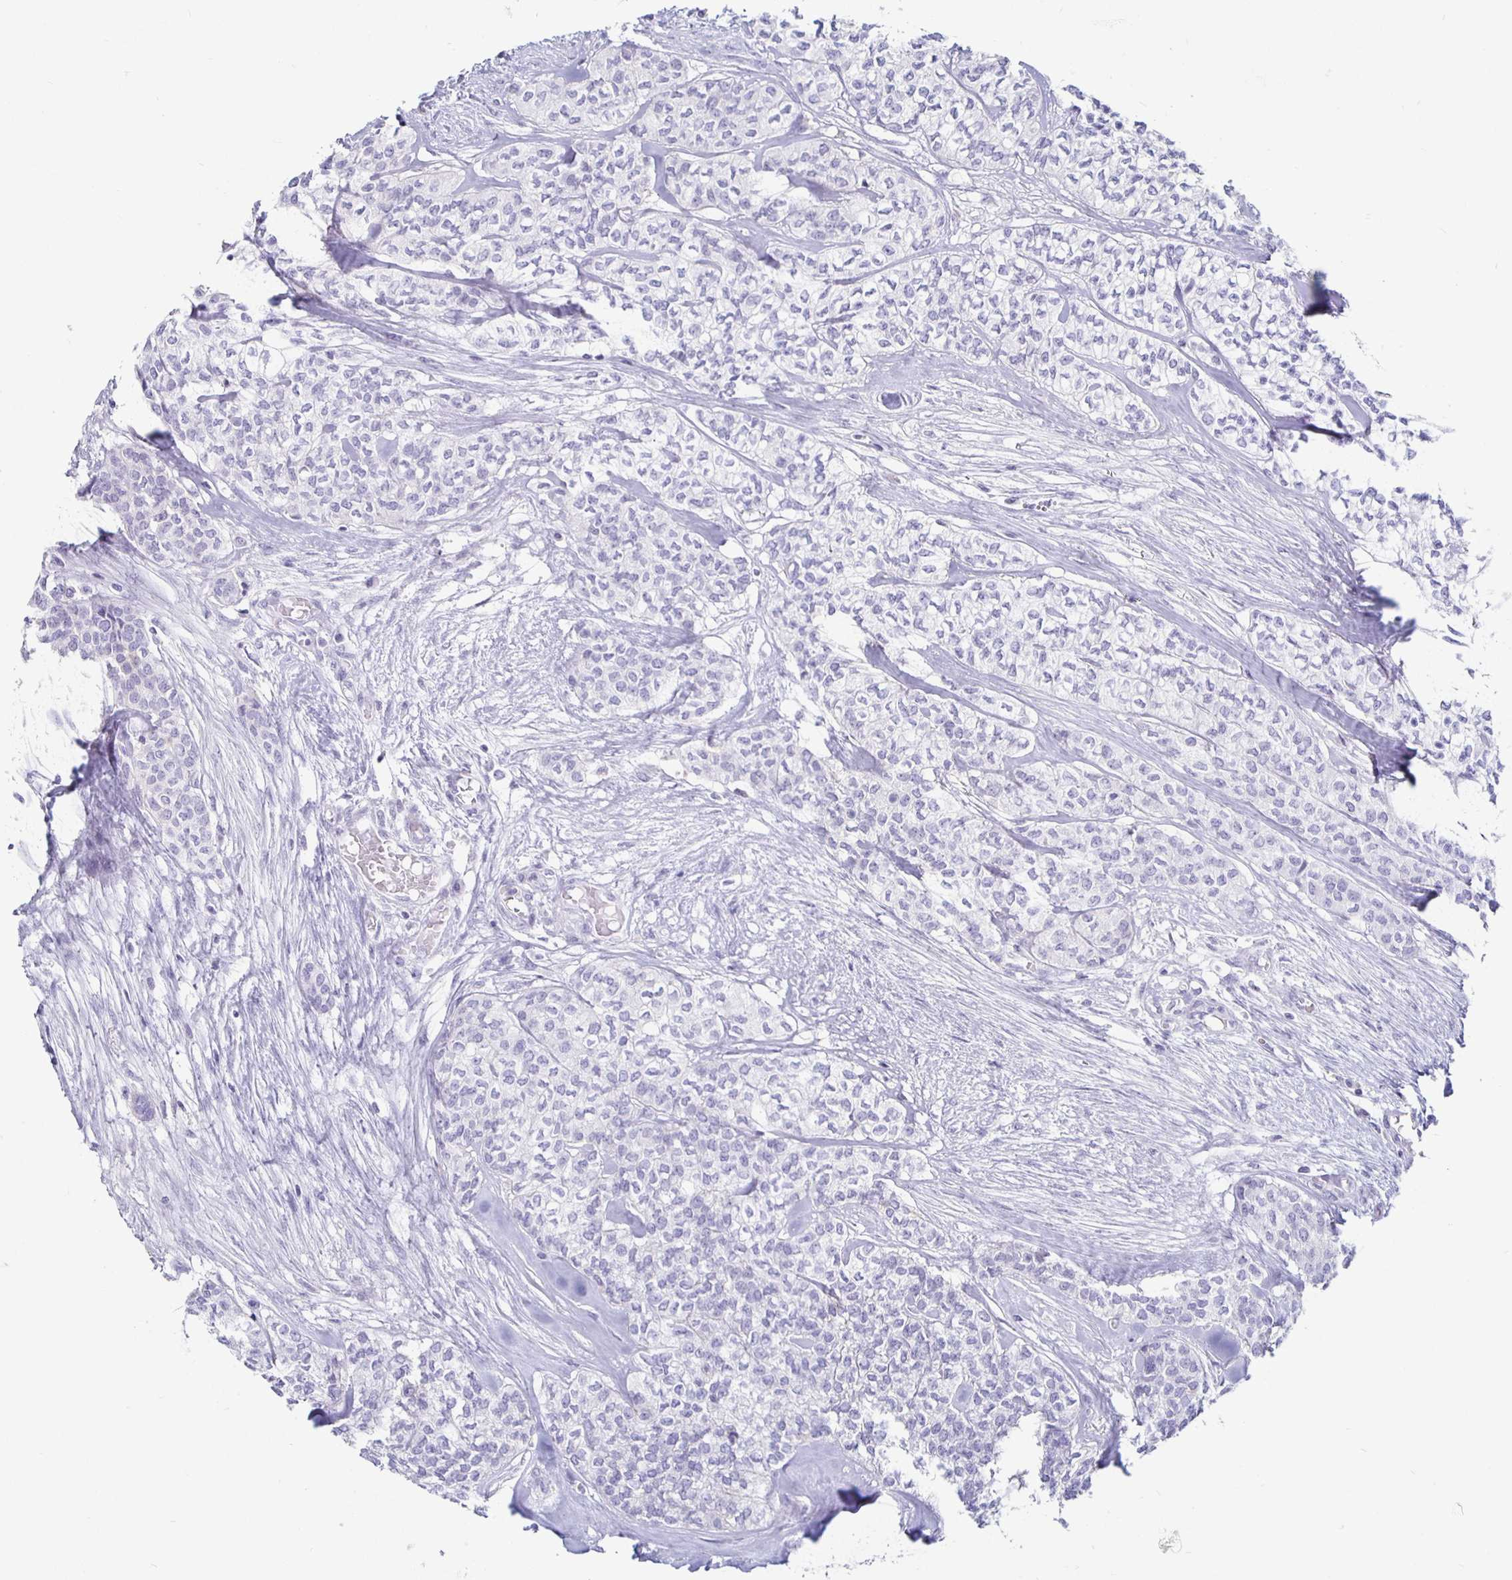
{"staining": {"intensity": "negative", "quantity": "none", "location": "none"}, "tissue": "head and neck cancer", "cell_type": "Tumor cells", "image_type": "cancer", "snomed": [{"axis": "morphology", "description": "Adenocarcinoma, NOS"}, {"axis": "topography", "description": "Head-Neck"}], "caption": "This is an immunohistochemistry (IHC) image of human head and neck cancer (adenocarcinoma). There is no positivity in tumor cells.", "gene": "SIRPA", "patient": {"sex": "male", "age": 81}}